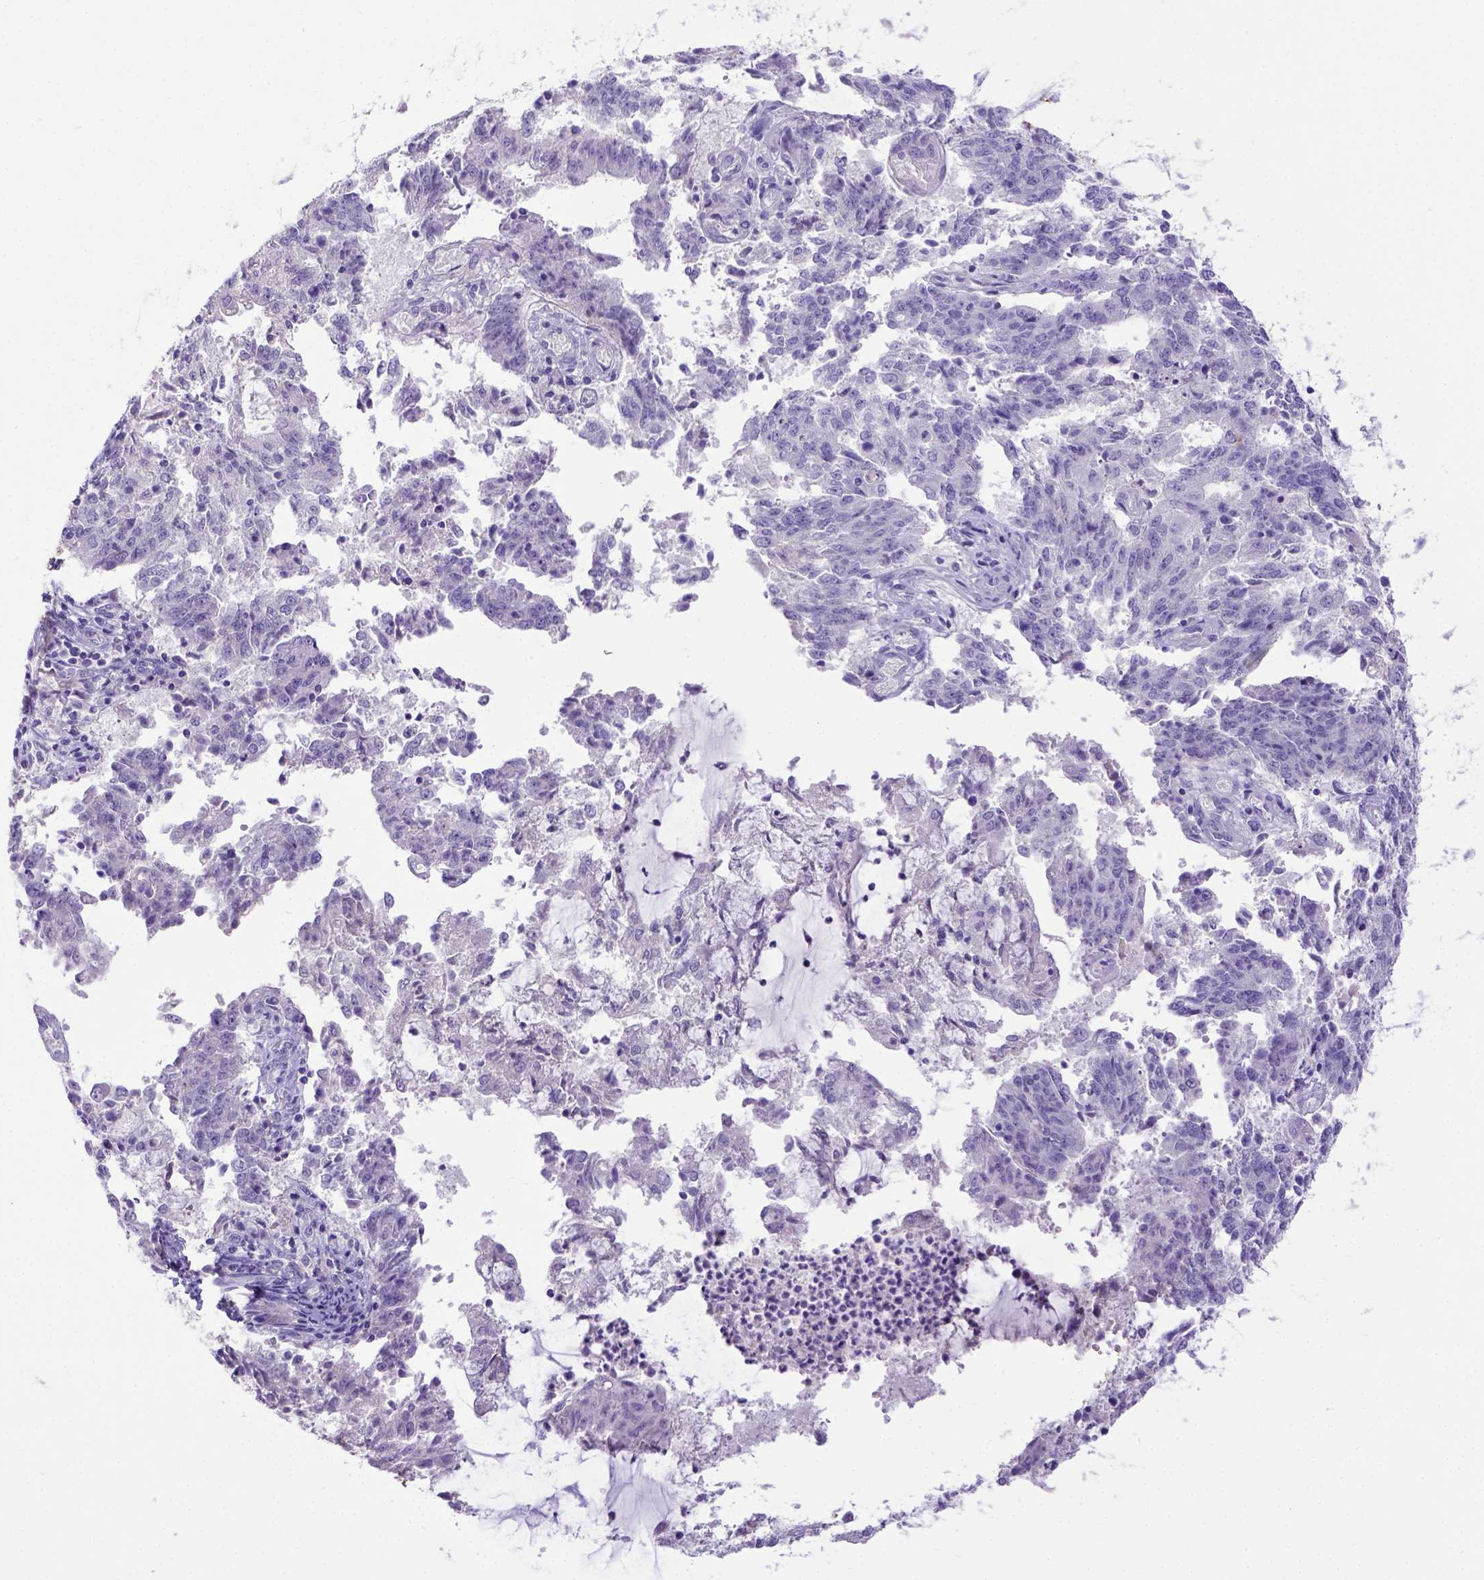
{"staining": {"intensity": "negative", "quantity": "none", "location": "none"}, "tissue": "endometrial cancer", "cell_type": "Tumor cells", "image_type": "cancer", "snomed": [{"axis": "morphology", "description": "Adenocarcinoma, NOS"}, {"axis": "topography", "description": "Endometrium"}], "caption": "Immunohistochemistry (IHC) photomicrograph of endometrial adenocarcinoma stained for a protein (brown), which reveals no positivity in tumor cells. (Brightfield microscopy of DAB (3,3'-diaminobenzidine) immunohistochemistry at high magnification).", "gene": "B3GAT1", "patient": {"sex": "female", "age": 82}}